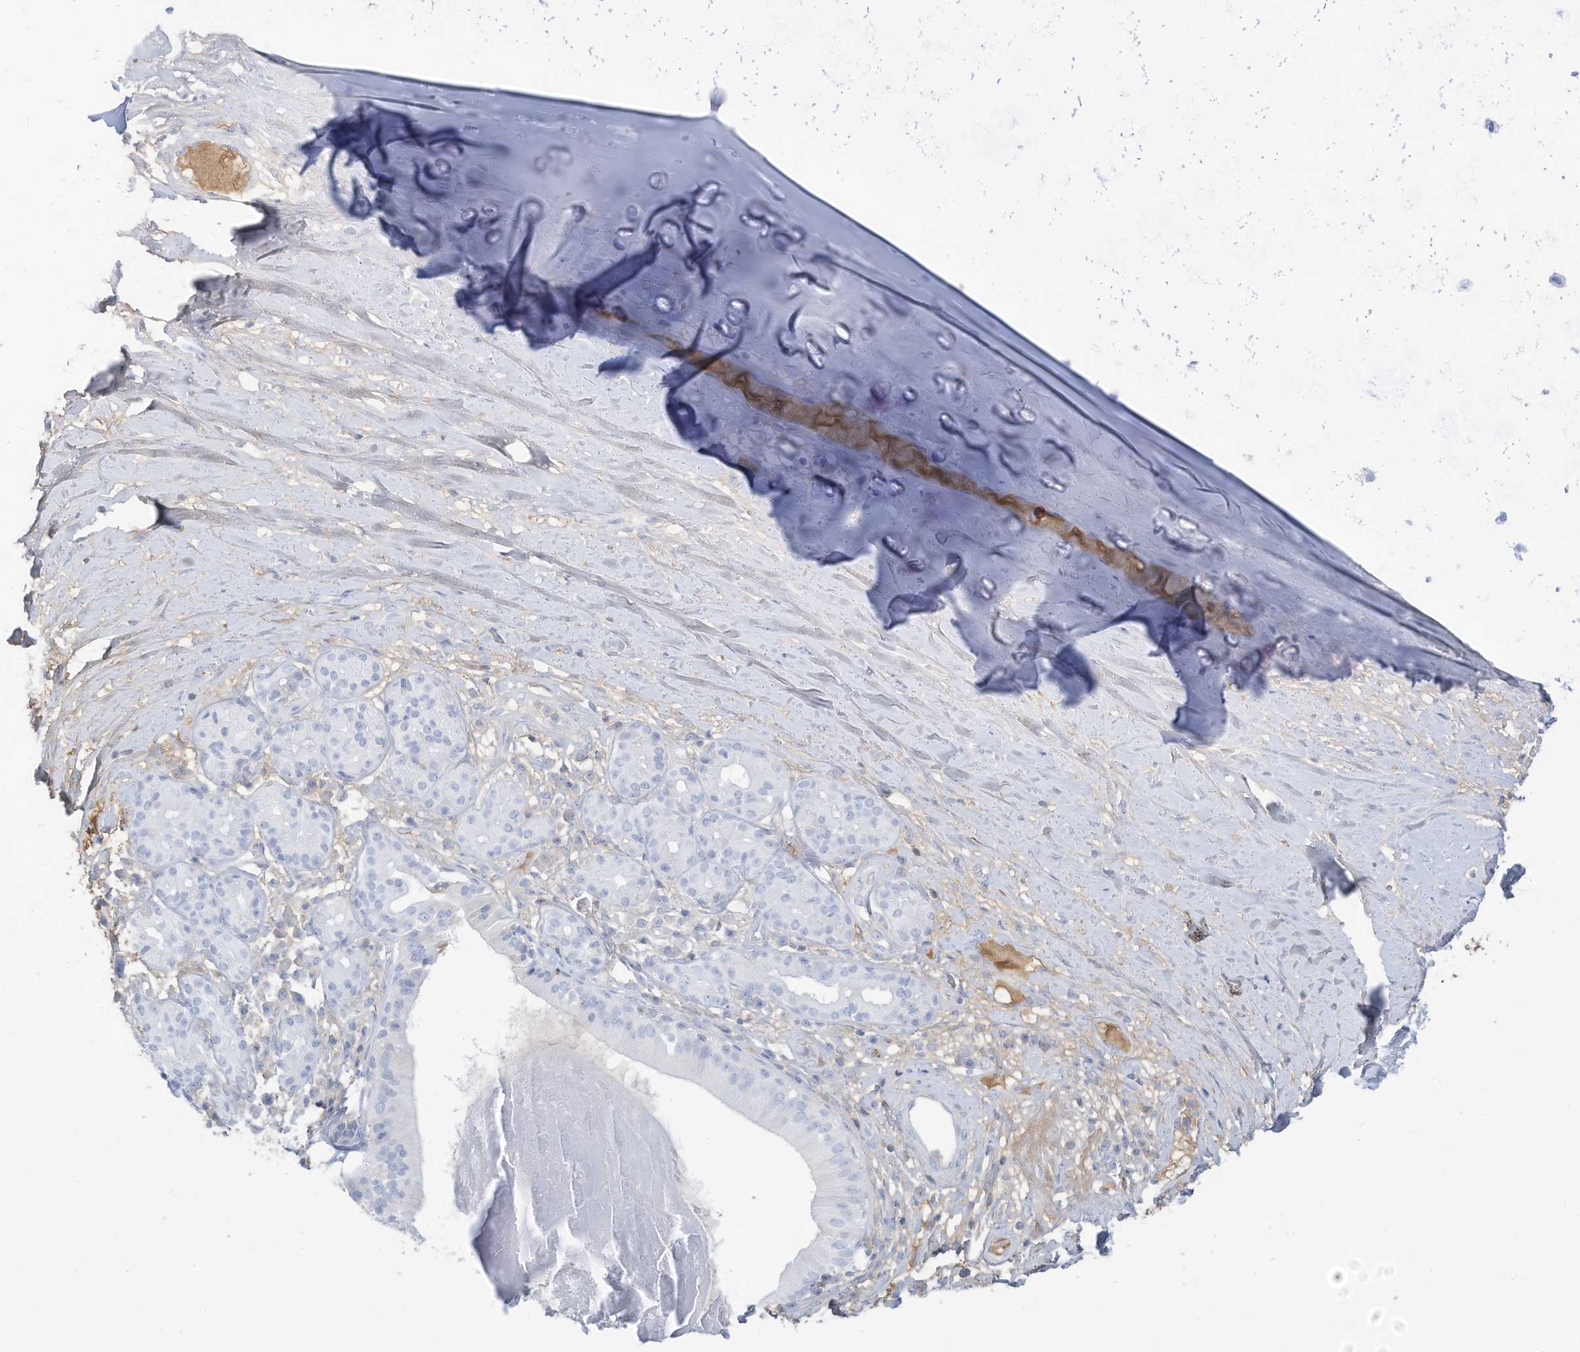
{"staining": {"intensity": "weak", "quantity": "25%-75%", "location": "cytoplasmic/membranous"}, "tissue": "adipose tissue", "cell_type": "Adipocytes", "image_type": "normal", "snomed": [{"axis": "morphology", "description": "Normal tissue, NOS"}, {"axis": "morphology", "description": "Basal cell carcinoma"}, {"axis": "topography", "description": "Cartilage tissue"}, {"axis": "topography", "description": "Nasopharynx"}, {"axis": "topography", "description": "Oral tissue"}], "caption": "A low amount of weak cytoplasmic/membranous positivity is present in approximately 25%-75% of adipocytes in unremarkable adipose tissue.", "gene": "HSD17B13", "patient": {"sex": "female", "age": 77}}